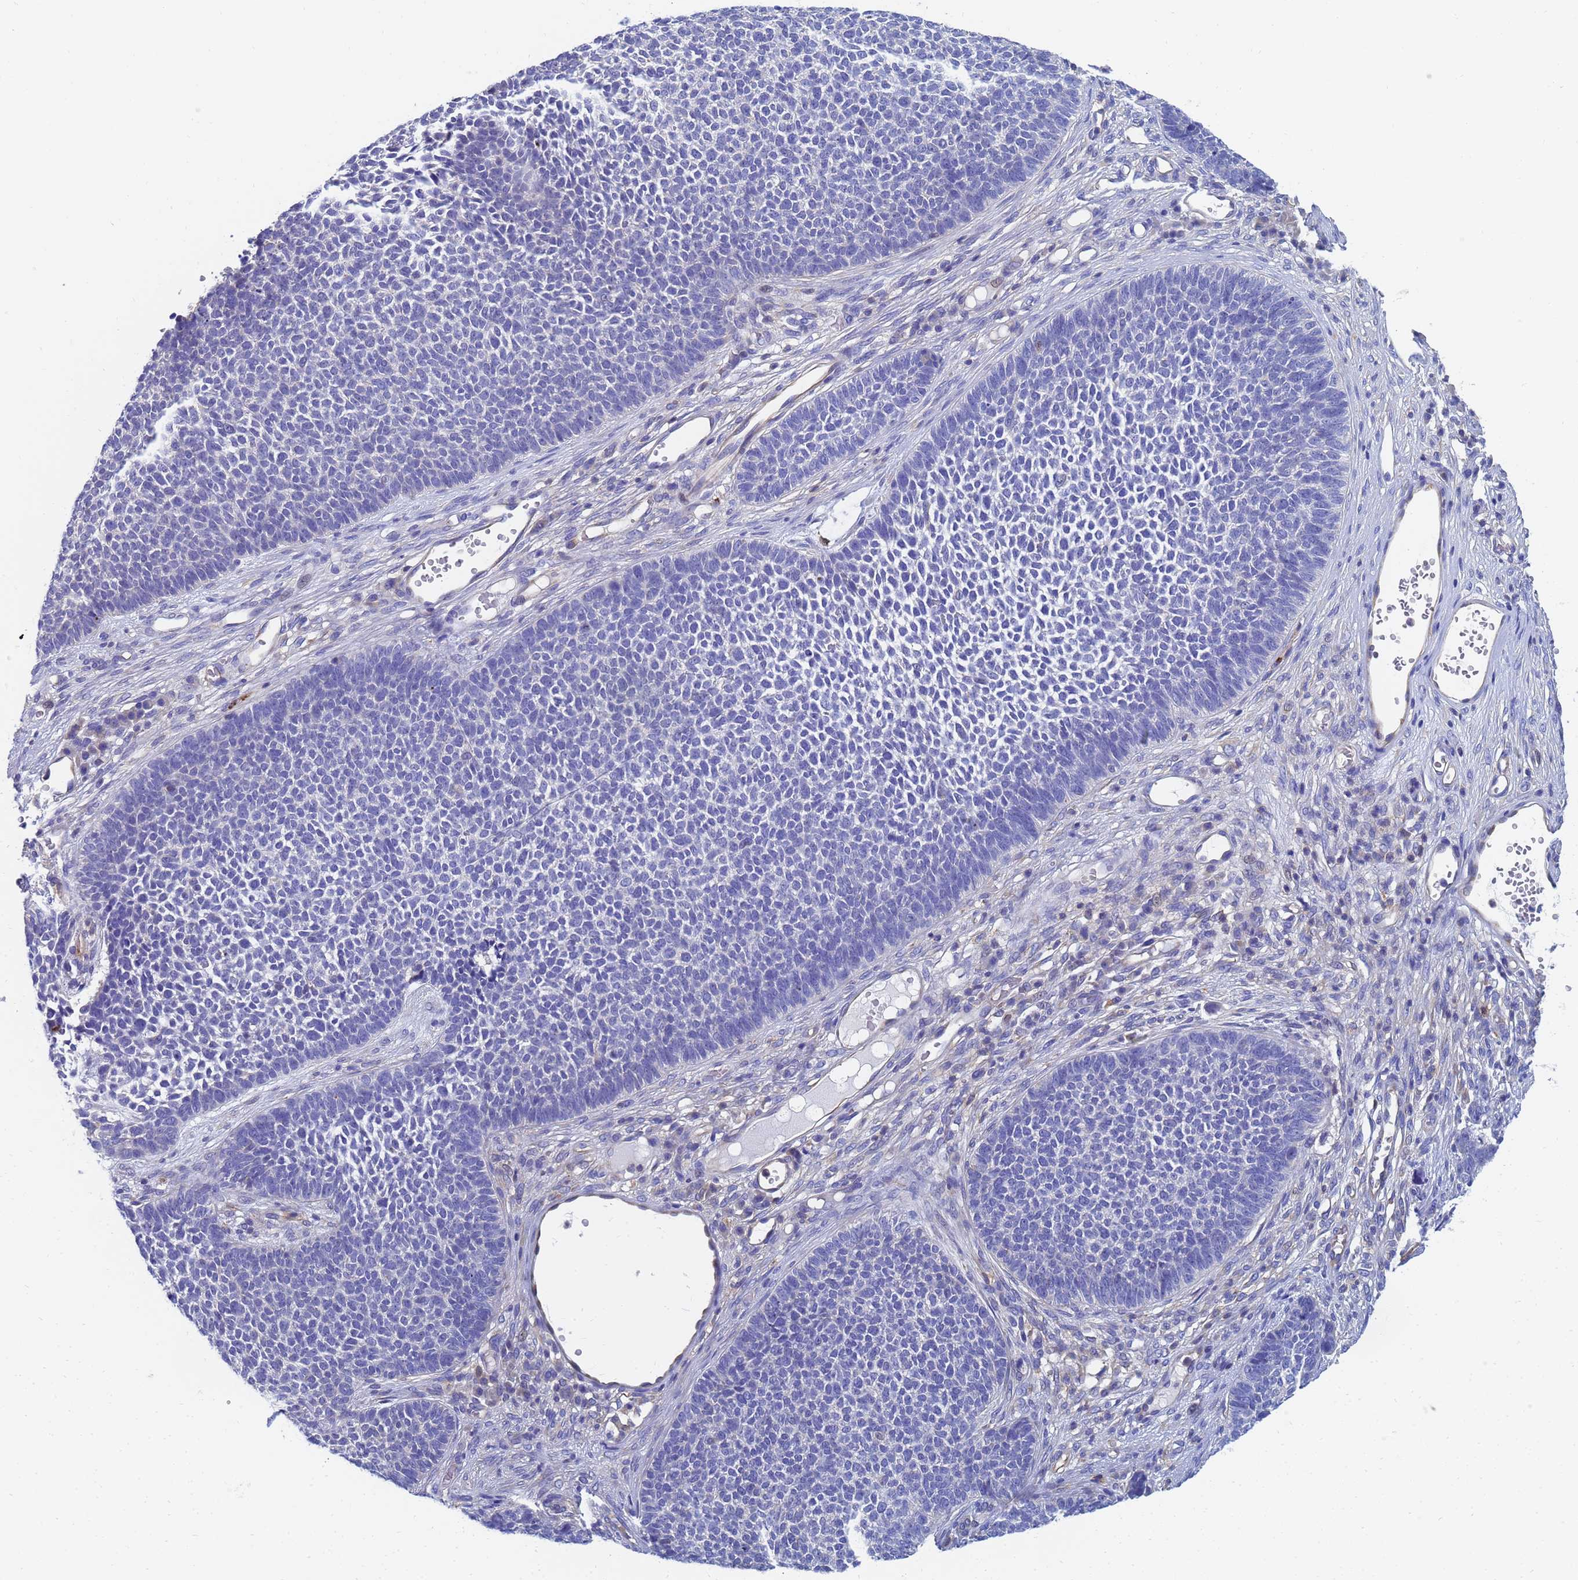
{"staining": {"intensity": "negative", "quantity": "none", "location": "none"}, "tissue": "skin cancer", "cell_type": "Tumor cells", "image_type": "cancer", "snomed": [{"axis": "morphology", "description": "Basal cell carcinoma"}, {"axis": "topography", "description": "Skin"}], "caption": "Immunohistochemistry image of skin basal cell carcinoma stained for a protein (brown), which shows no positivity in tumor cells.", "gene": "GCHFR", "patient": {"sex": "female", "age": 84}}